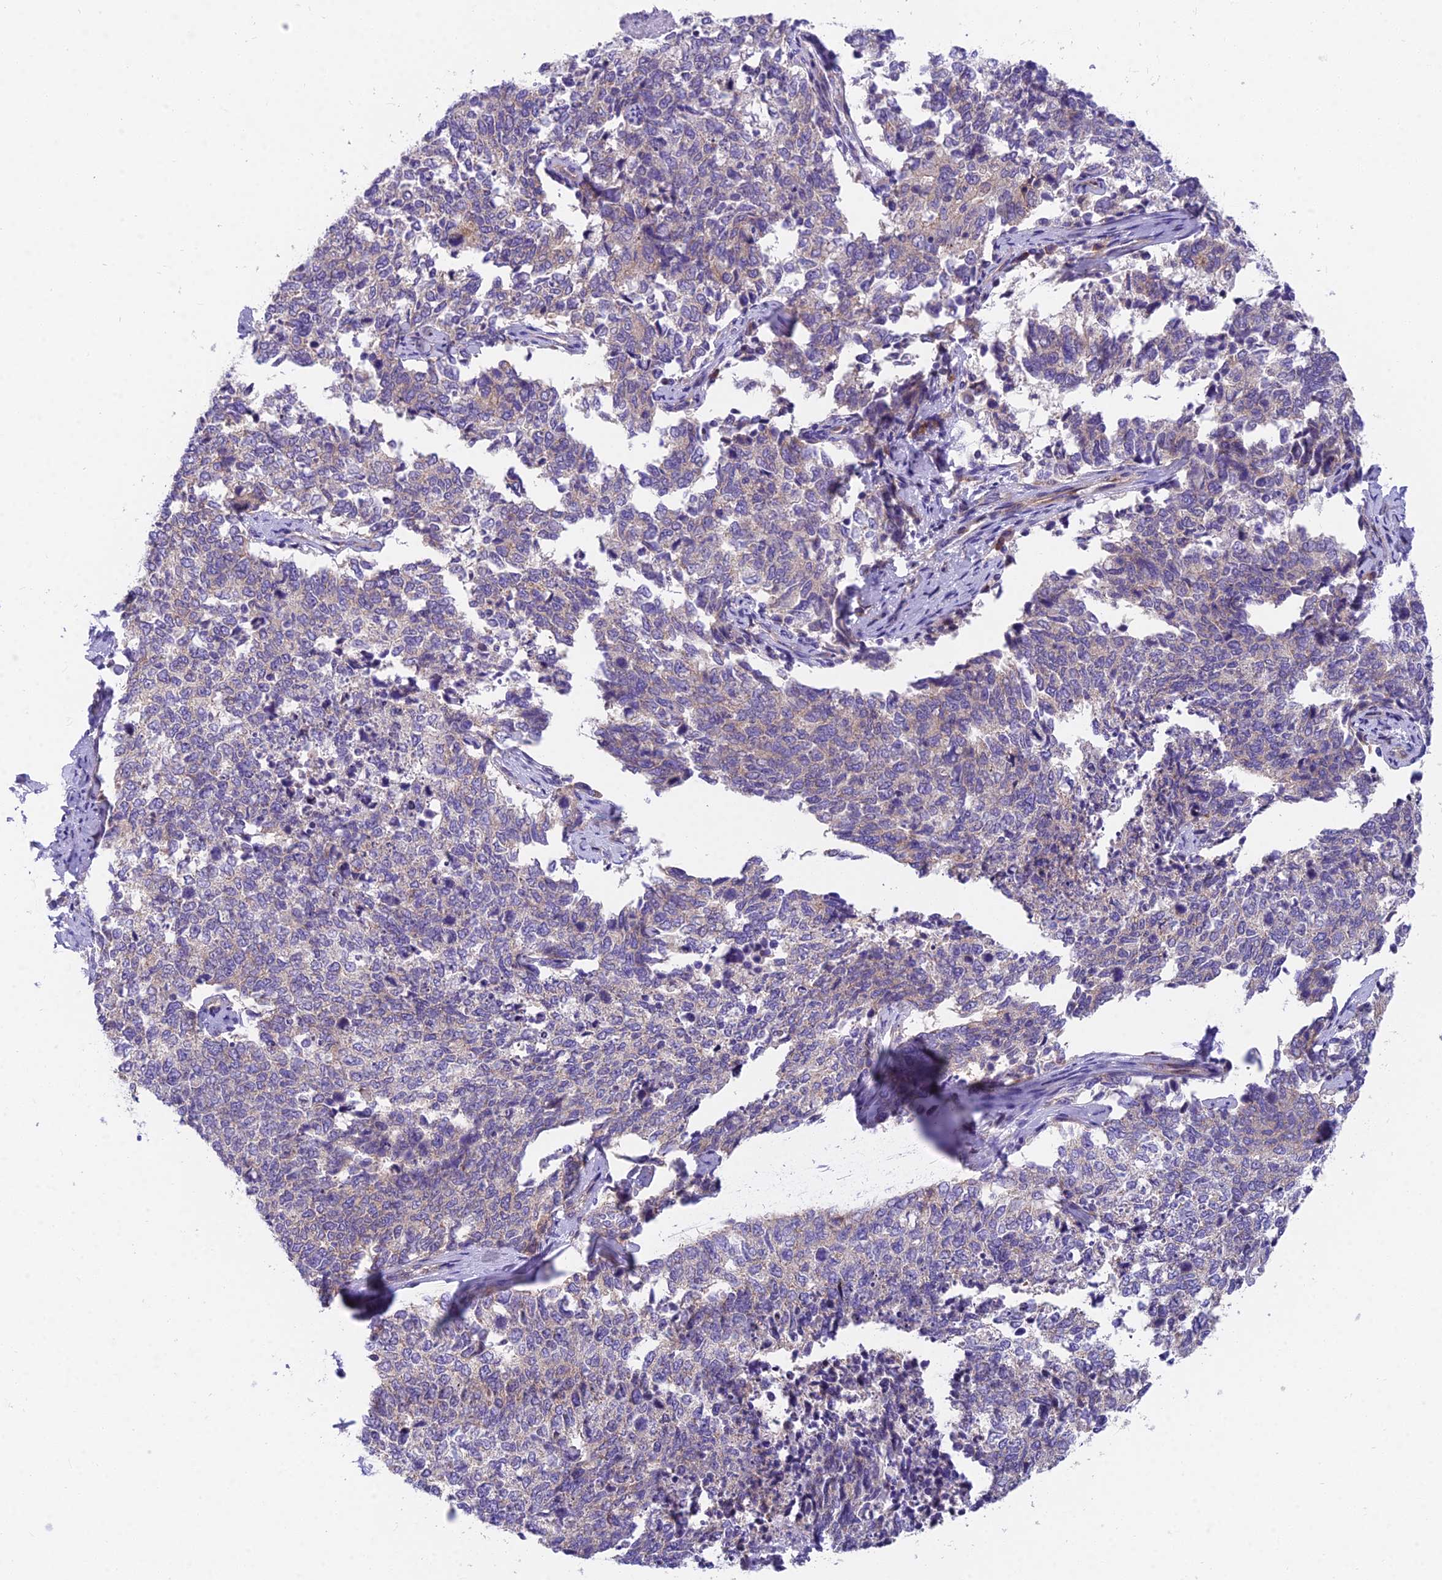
{"staining": {"intensity": "weak", "quantity": "<25%", "location": "cytoplasmic/membranous"}, "tissue": "cervical cancer", "cell_type": "Tumor cells", "image_type": "cancer", "snomed": [{"axis": "morphology", "description": "Squamous cell carcinoma, NOS"}, {"axis": "topography", "description": "Cervix"}], "caption": "Squamous cell carcinoma (cervical) stained for a protein using IHC reveals no staining tumor cells.", "gene": "MVB12A", "patient": {"sex": "female", "age": 63}}